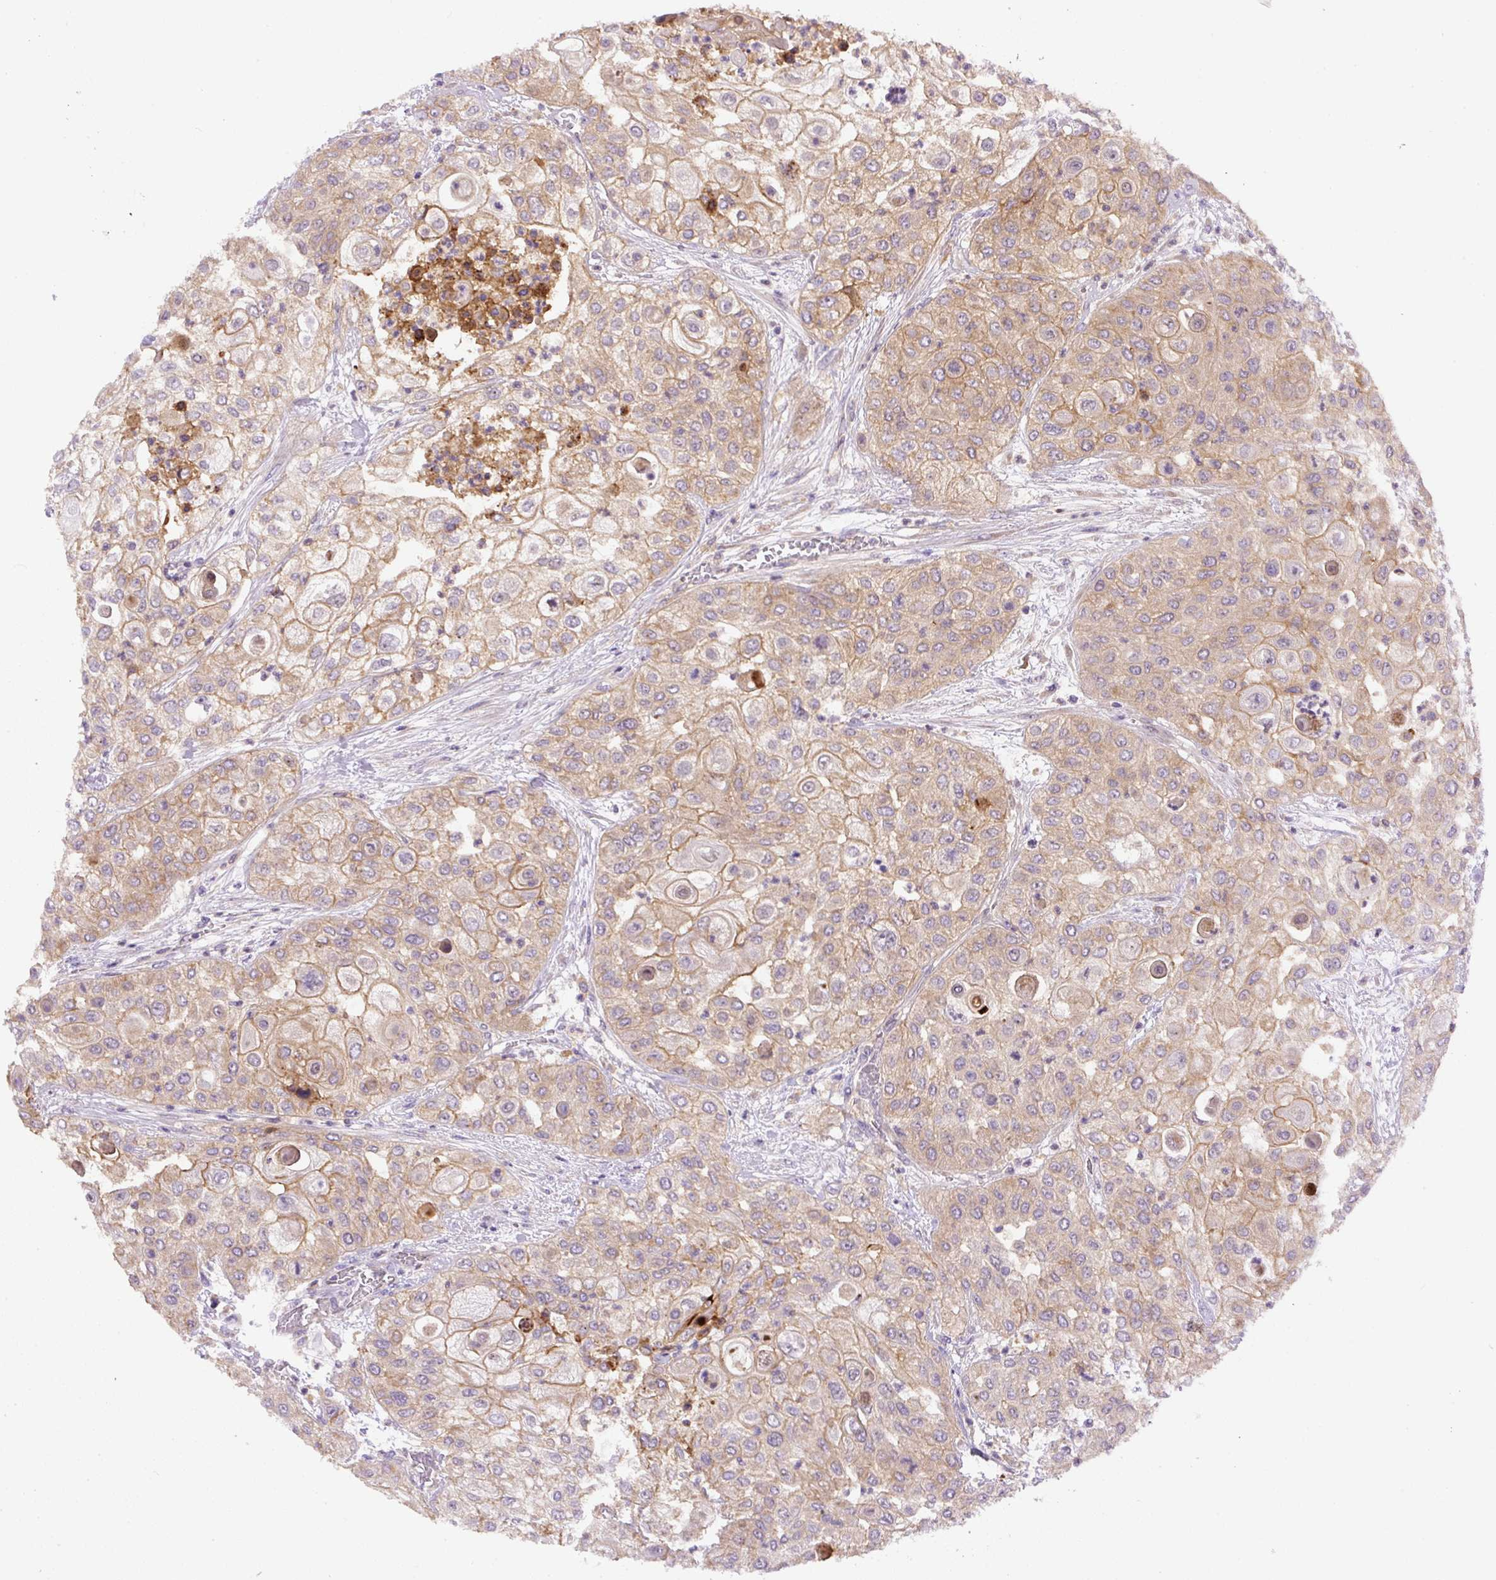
{"staining": {"intensity": "weak", "quantity": ">75%", "location": "cytoplasmic/membranous"}, "tissue": "urothelial cancer", "cell_type": "Tumor cells", "image_type": "cancer", "snomed": [{"axis": "morphology", "description": "Urothelial carcinoma, High grade"}, {"axis": "topography", "description": "Urinary bladder"}], "caption": "Tumor cells display low levels of weak cytoplasmic/membranous positivity in approximately >75% of cells in human urothelial cancer. Nuclei are stained in blue.", "gene": "DAPK1", "patient": {"sex": "female", "age": 79}}